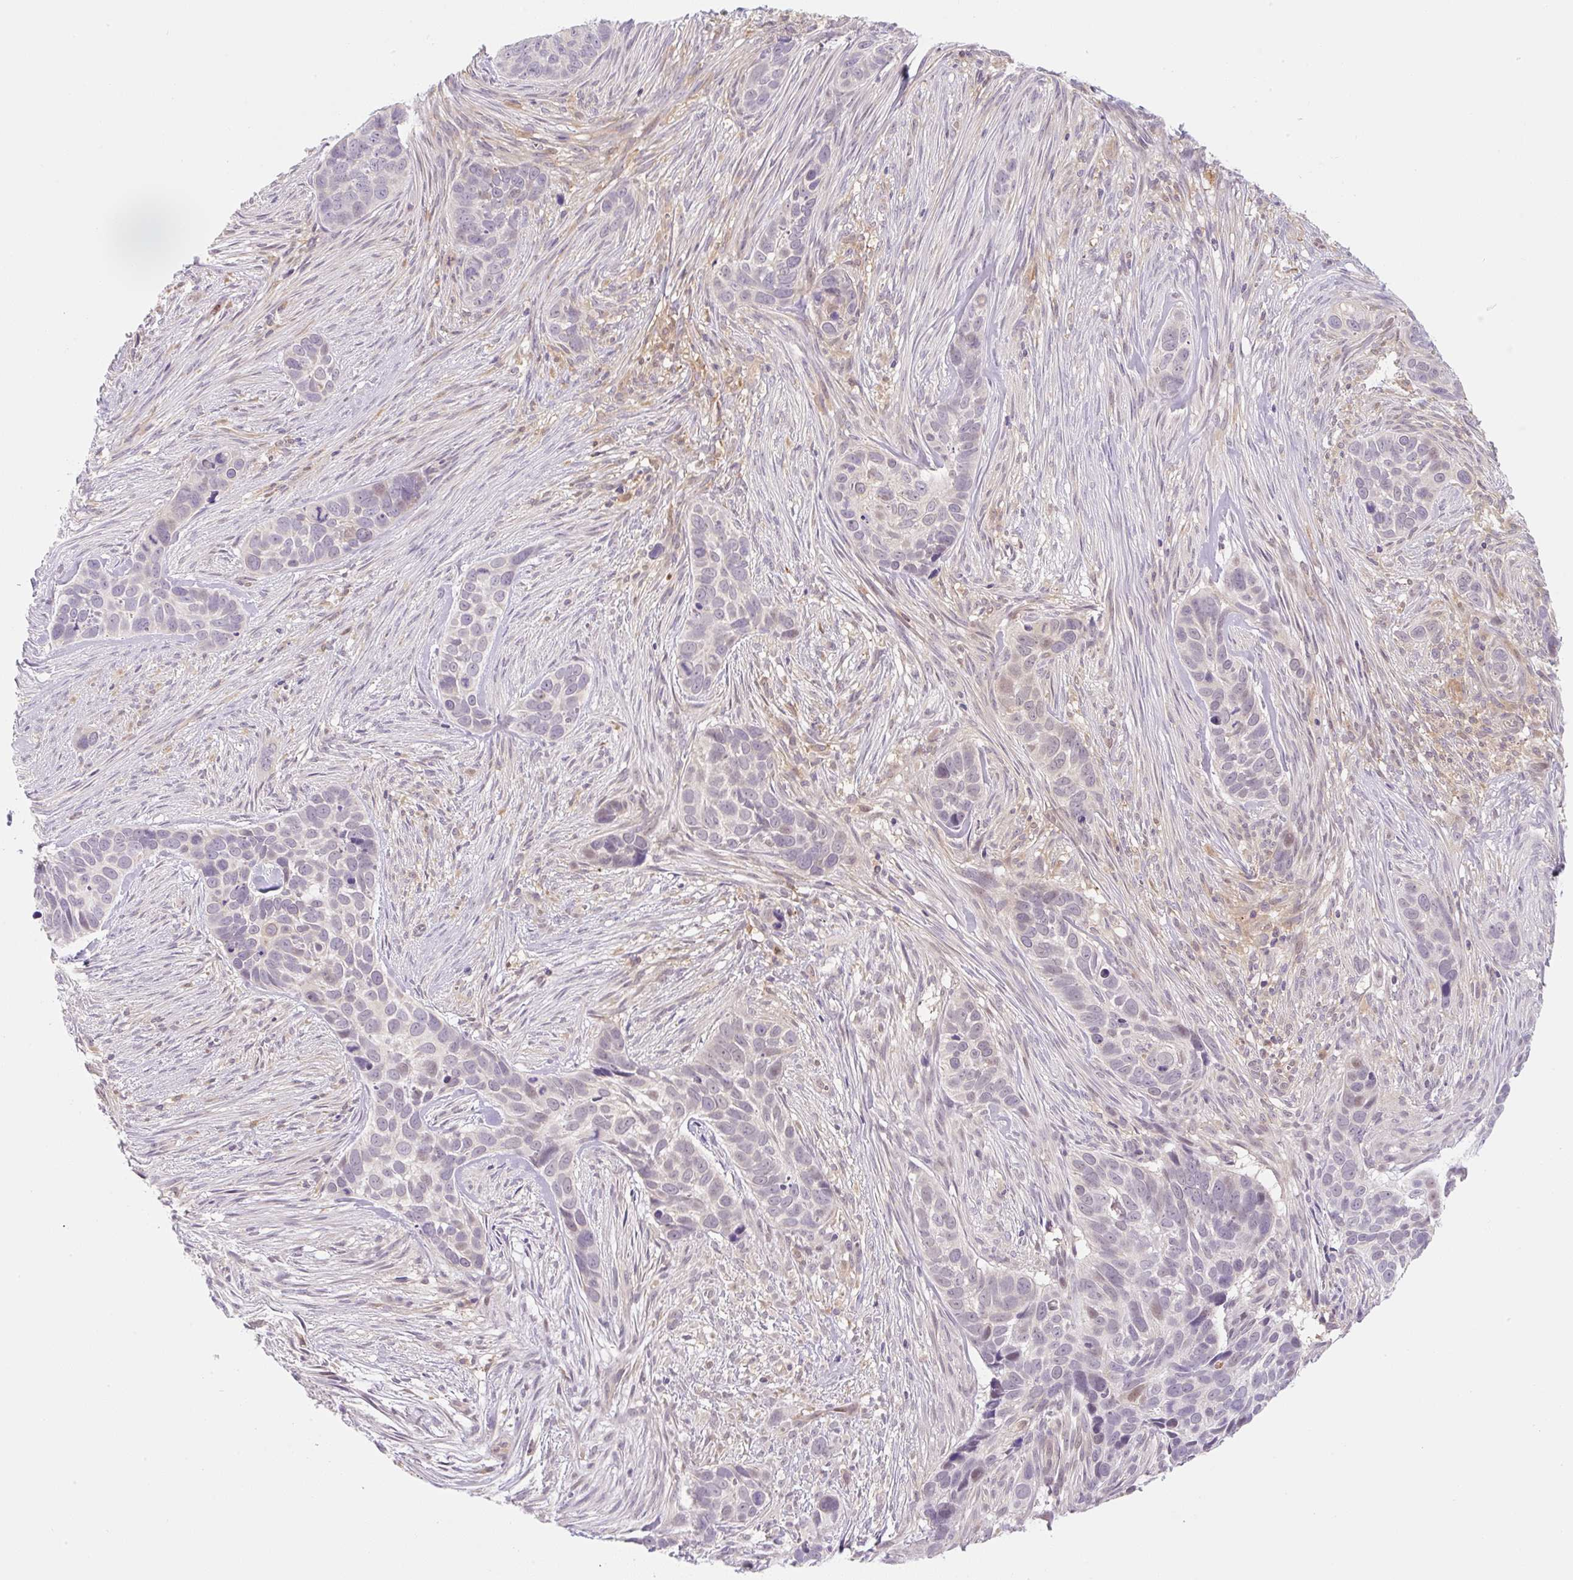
{"staining": {"intensity": "weak", "quantity": "<25%", "location": "nuclear"}, "tissue": "skin cancer", "cell_type": "Tumor cells", "image_type": "cancer", "snomed": [{"axis": "morphology", "description": "Basal cell carcinoma"}, {"axis": "topography", "description": "Skin"}], "caption": "DAB (3,3'-diaminobenzidine) immunohistochemical staining of skin cancer (basal cell carcinoma) reveals no significant staining in tumor cells. (DAB (3,3'-diaminobenzidine) immunohistochemistry visualized using brightfield microscopy, high magnification).", "gene": "OMA1", "patient": {"sex": "female", "age": 82}}